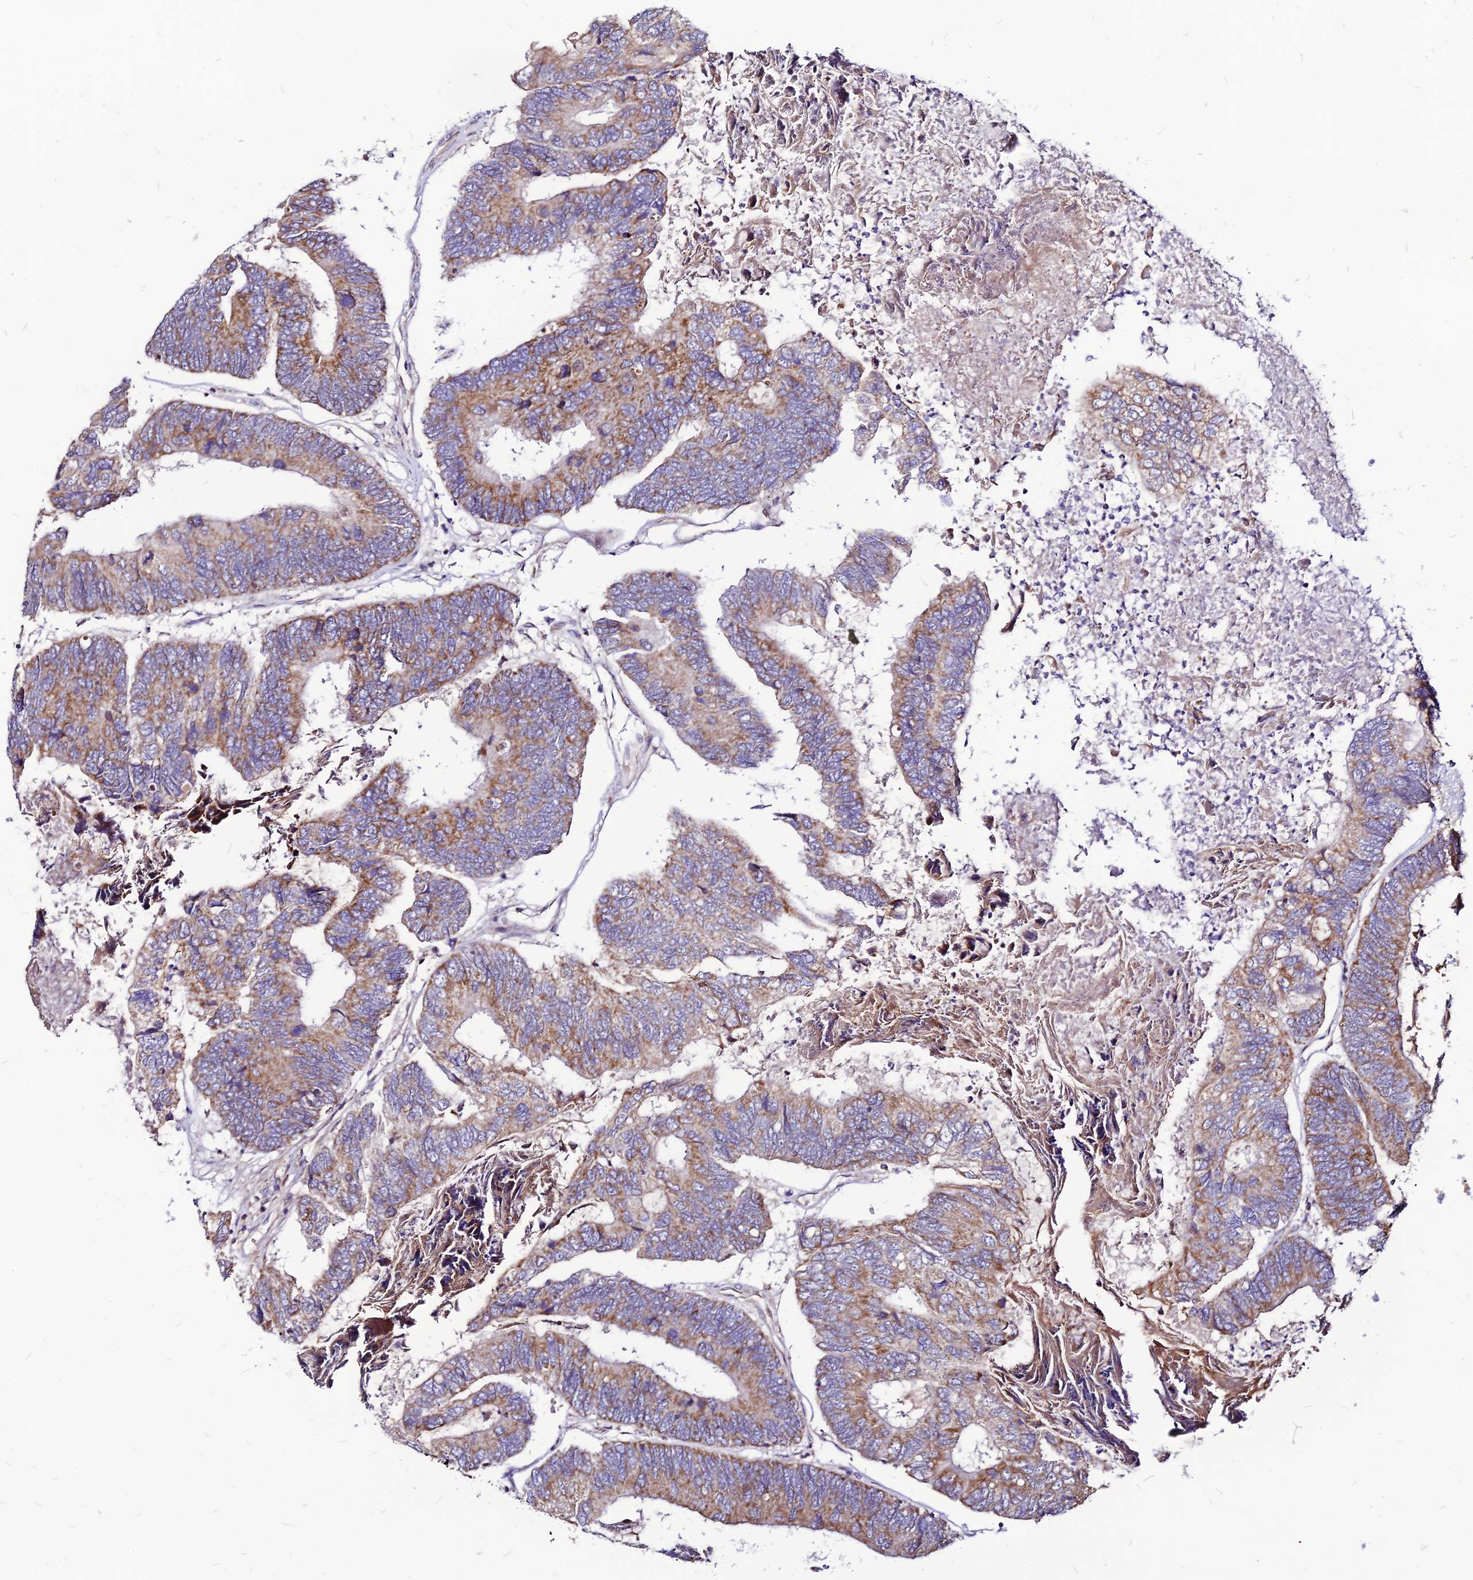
{"staining": {"intensity": "moderate", "quantity": ">75%", "location": "cytoplasmic/membranous"}, "tissue": "colorectal cancer", "cell_type": "Tumor cells", "image_type": "cancer", "snomed": [{"axis": "morphology", "description": "Adenocarcinoma, NOS"}, {"axis": "topography", "description": "Colon"}], "caption": "A medium amount of moderate cytoplasmic/membranous positivity is present in approximately >75% of tumor cells in colorectal cancer tissue.", "gene": "ECI1", "patient": {"sex": "female", "age": 67}}